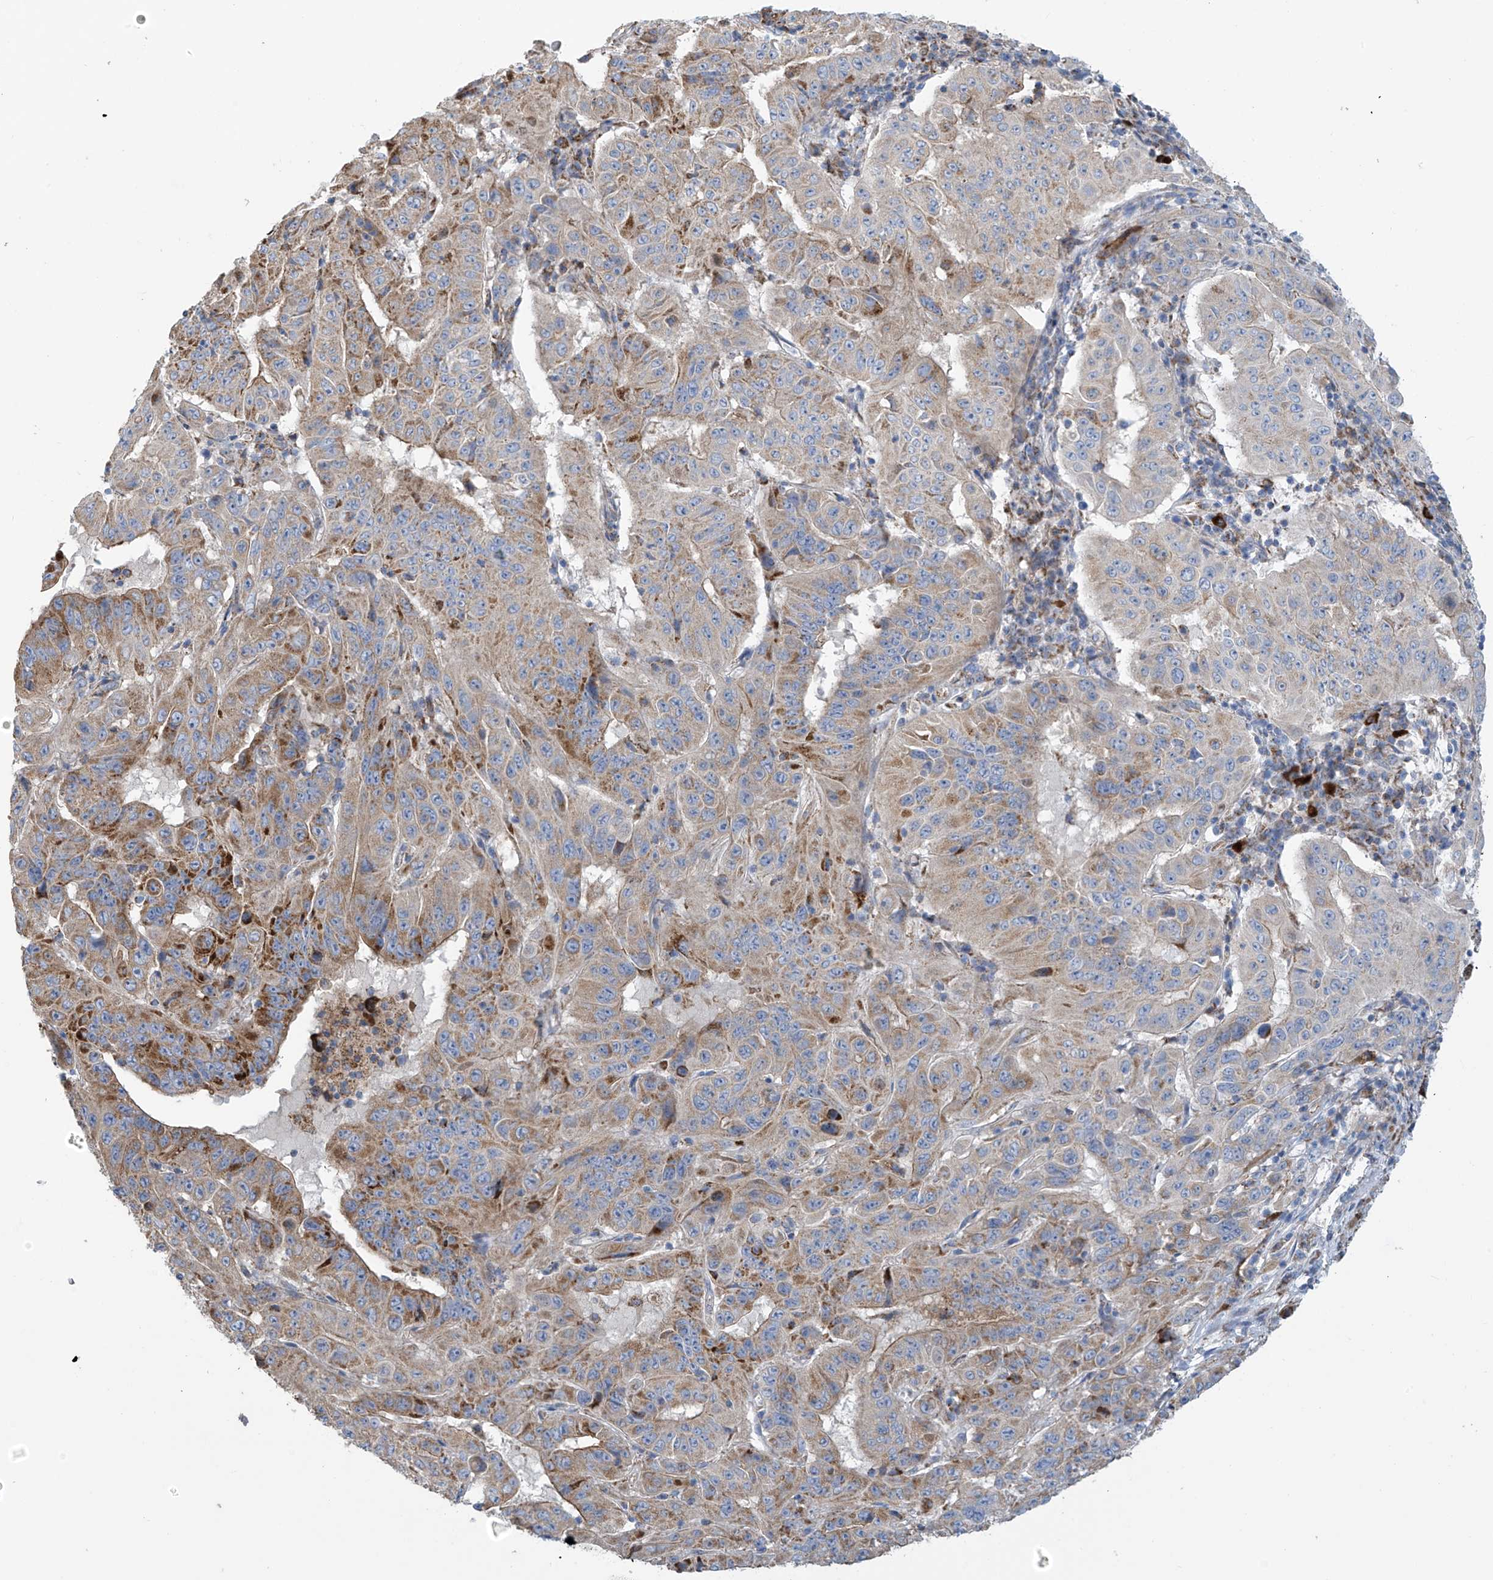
{"staining": {"intensity": "moderate", "quantity": "25%-75%", "location": "cytoplasmic/membranous"}, "tissue": "pancreatic cancer", "cell_type": "Tumor cells", "image_type": "cancer", "snomed": [{"axis": "morphology", "description": "Adenocarcinoma, NOS"}, {"axis": "topography", "description": "Pancreas"}], "caption": "Moderate cytoplasmic/membranous expression for a protein is present in approximately 25%-75% of tumor cells of pancreatic cancer using immunohistochemistry (IHC).", "gene": "EIF5B", "patient": {"sex": "male", "age": 63}}